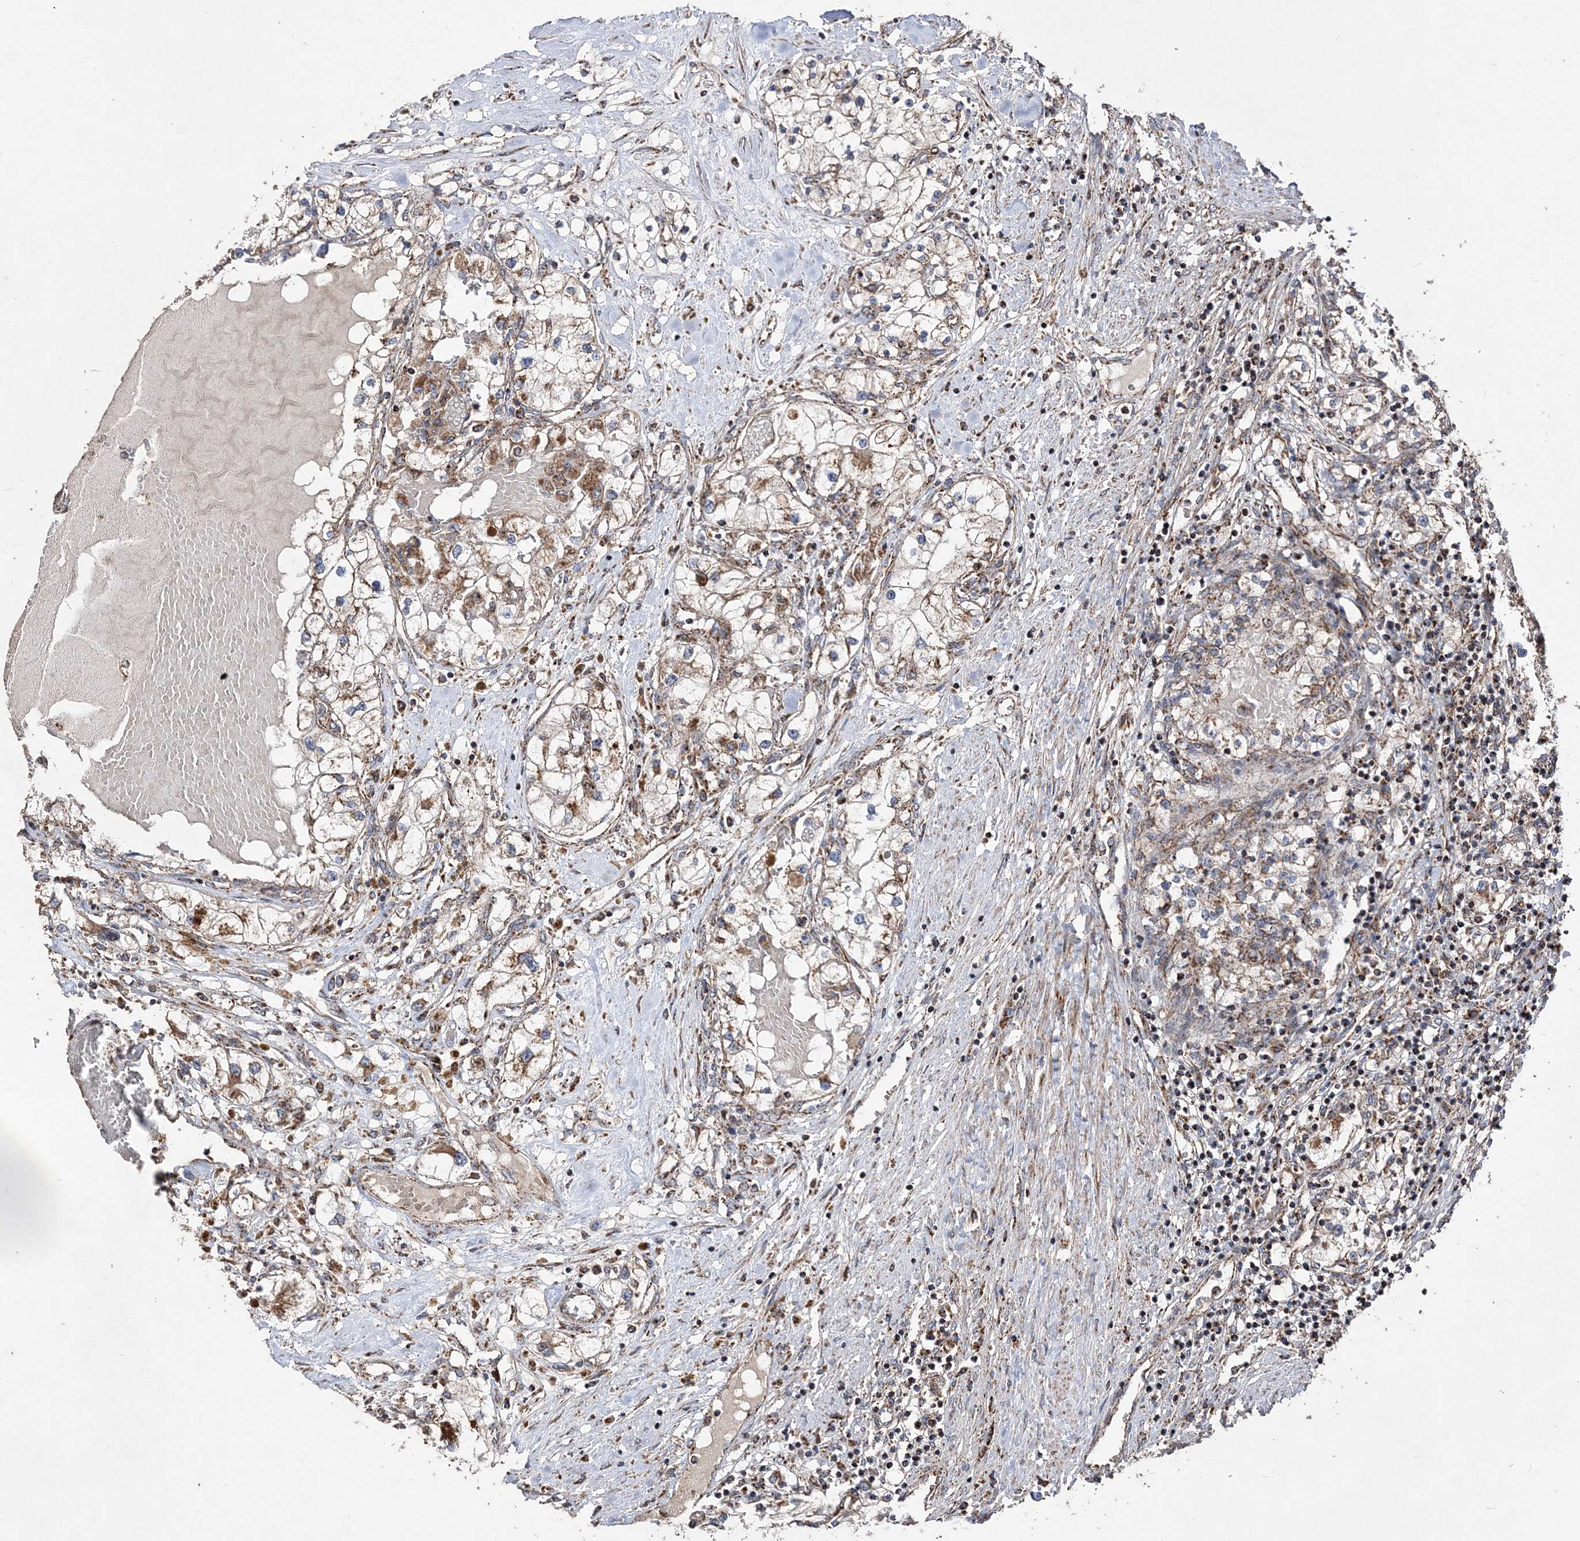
{"staining": {"intensity": "weak", "quantity": ">75%", "location": "cytoplasmic/membranous"}, "tissue": "renal cancer", "cell_type": "Tumor cells", "image_type": "cancer", "snomed": [{"axis": "morphology", "description": "Normal tissue, NOS"}, {"axis": "morphology", "description": "Adenocarcinoma, NOS"}, {"axis": "topography", "description": "Kidney"}], "caption": "Immunohistochemical staining of human renal cancer (adenocarcinoma) demonstrates weak cytoplasmic/membranous protein expression in approximately >75% of tumor cells.", "gene": "POC5", "patient": {"sex": "male", "age": 68}}